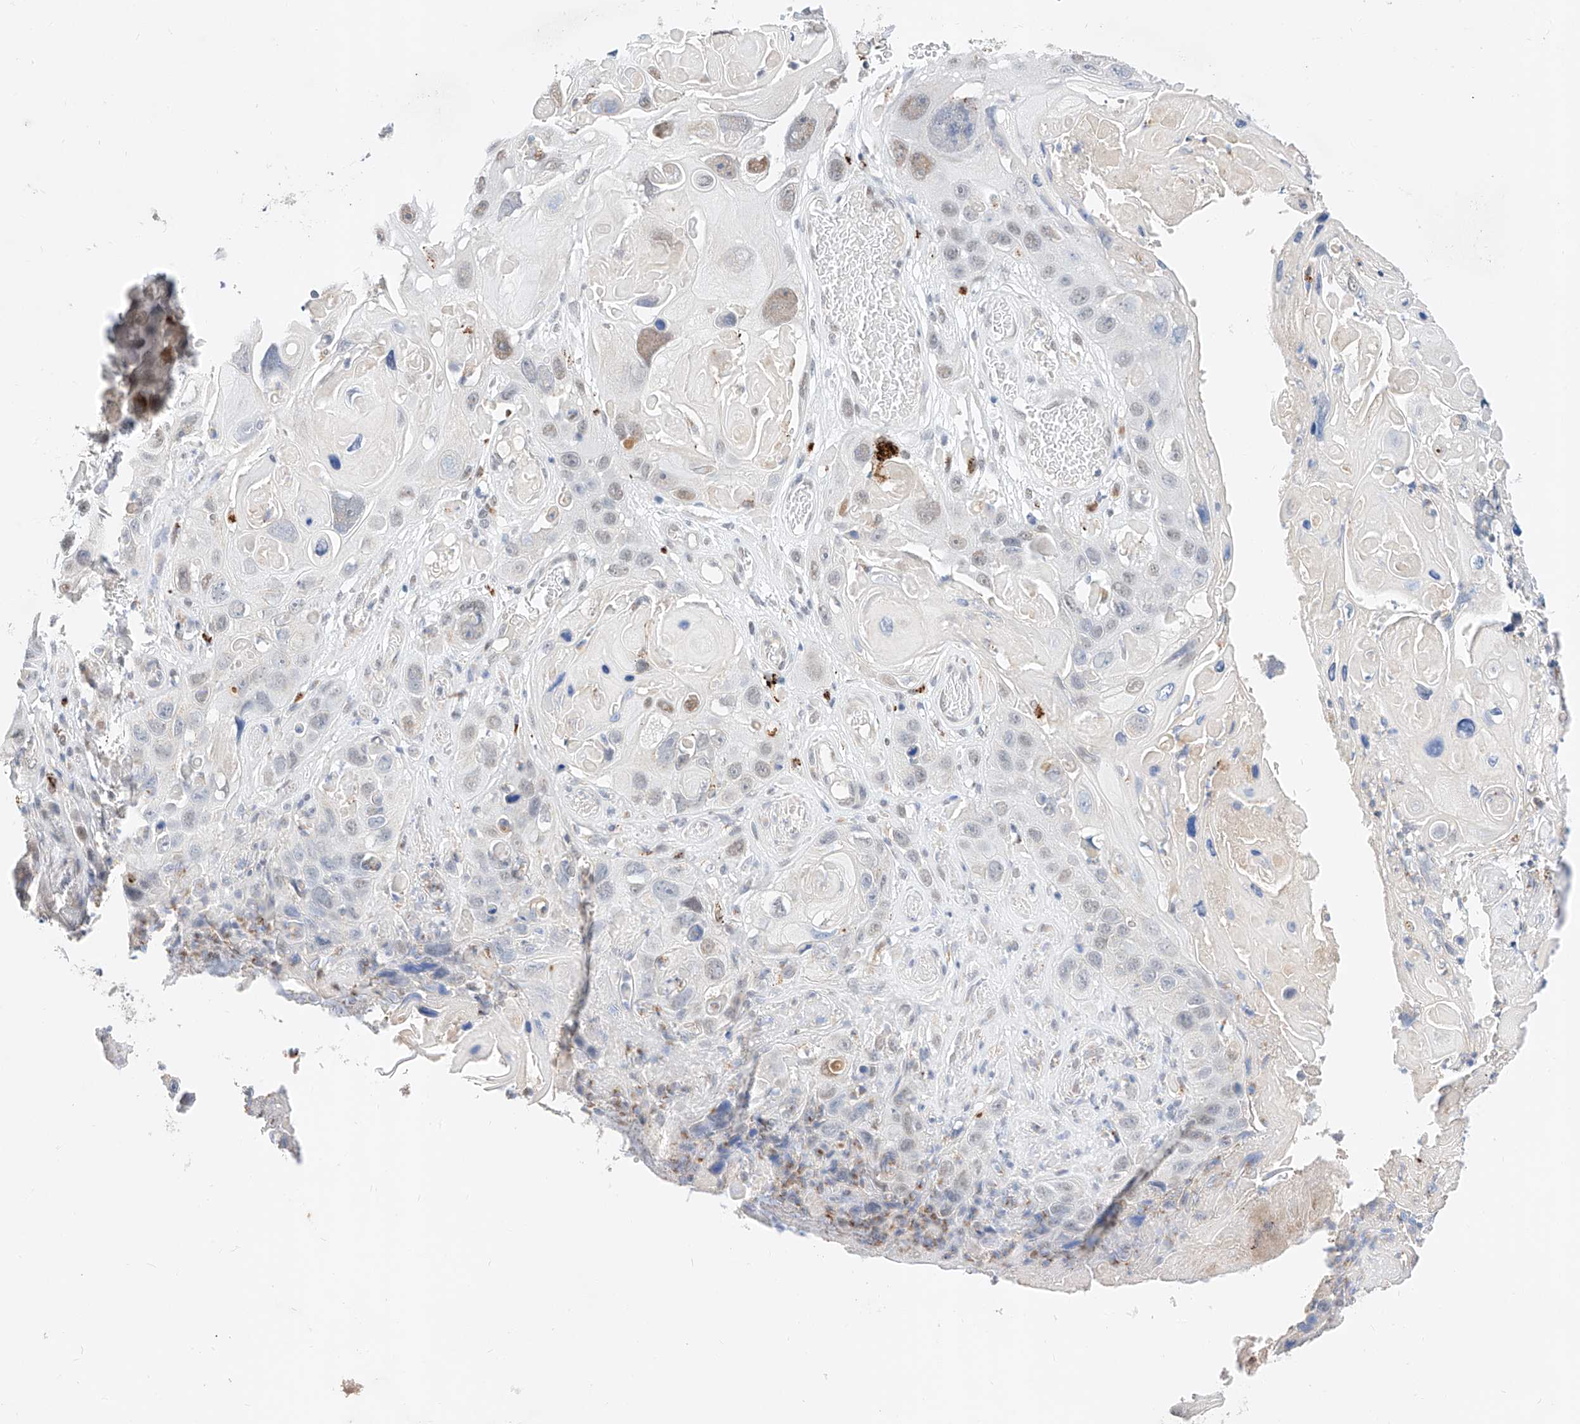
{"staining": {"intensity": "weak", "quantity": "25%-75%", "location": "nuclear"}, "tissue": "skin cancer", "cell_type": "Tumor cells", "image_type": "cancer", "snomed": [{"axis": "morphology", "description": "Squamous cell carcinoma, NOS"}, {"axis": "topography", "description": "Skin"}], "caption": "Skin cancer stained with a brown dye reveals weak nuclear positive positivity in approximately 25%-75% of tumor cells.", "gene": "KCNJ1", "patient": {"sex": "male", "age": 55}}